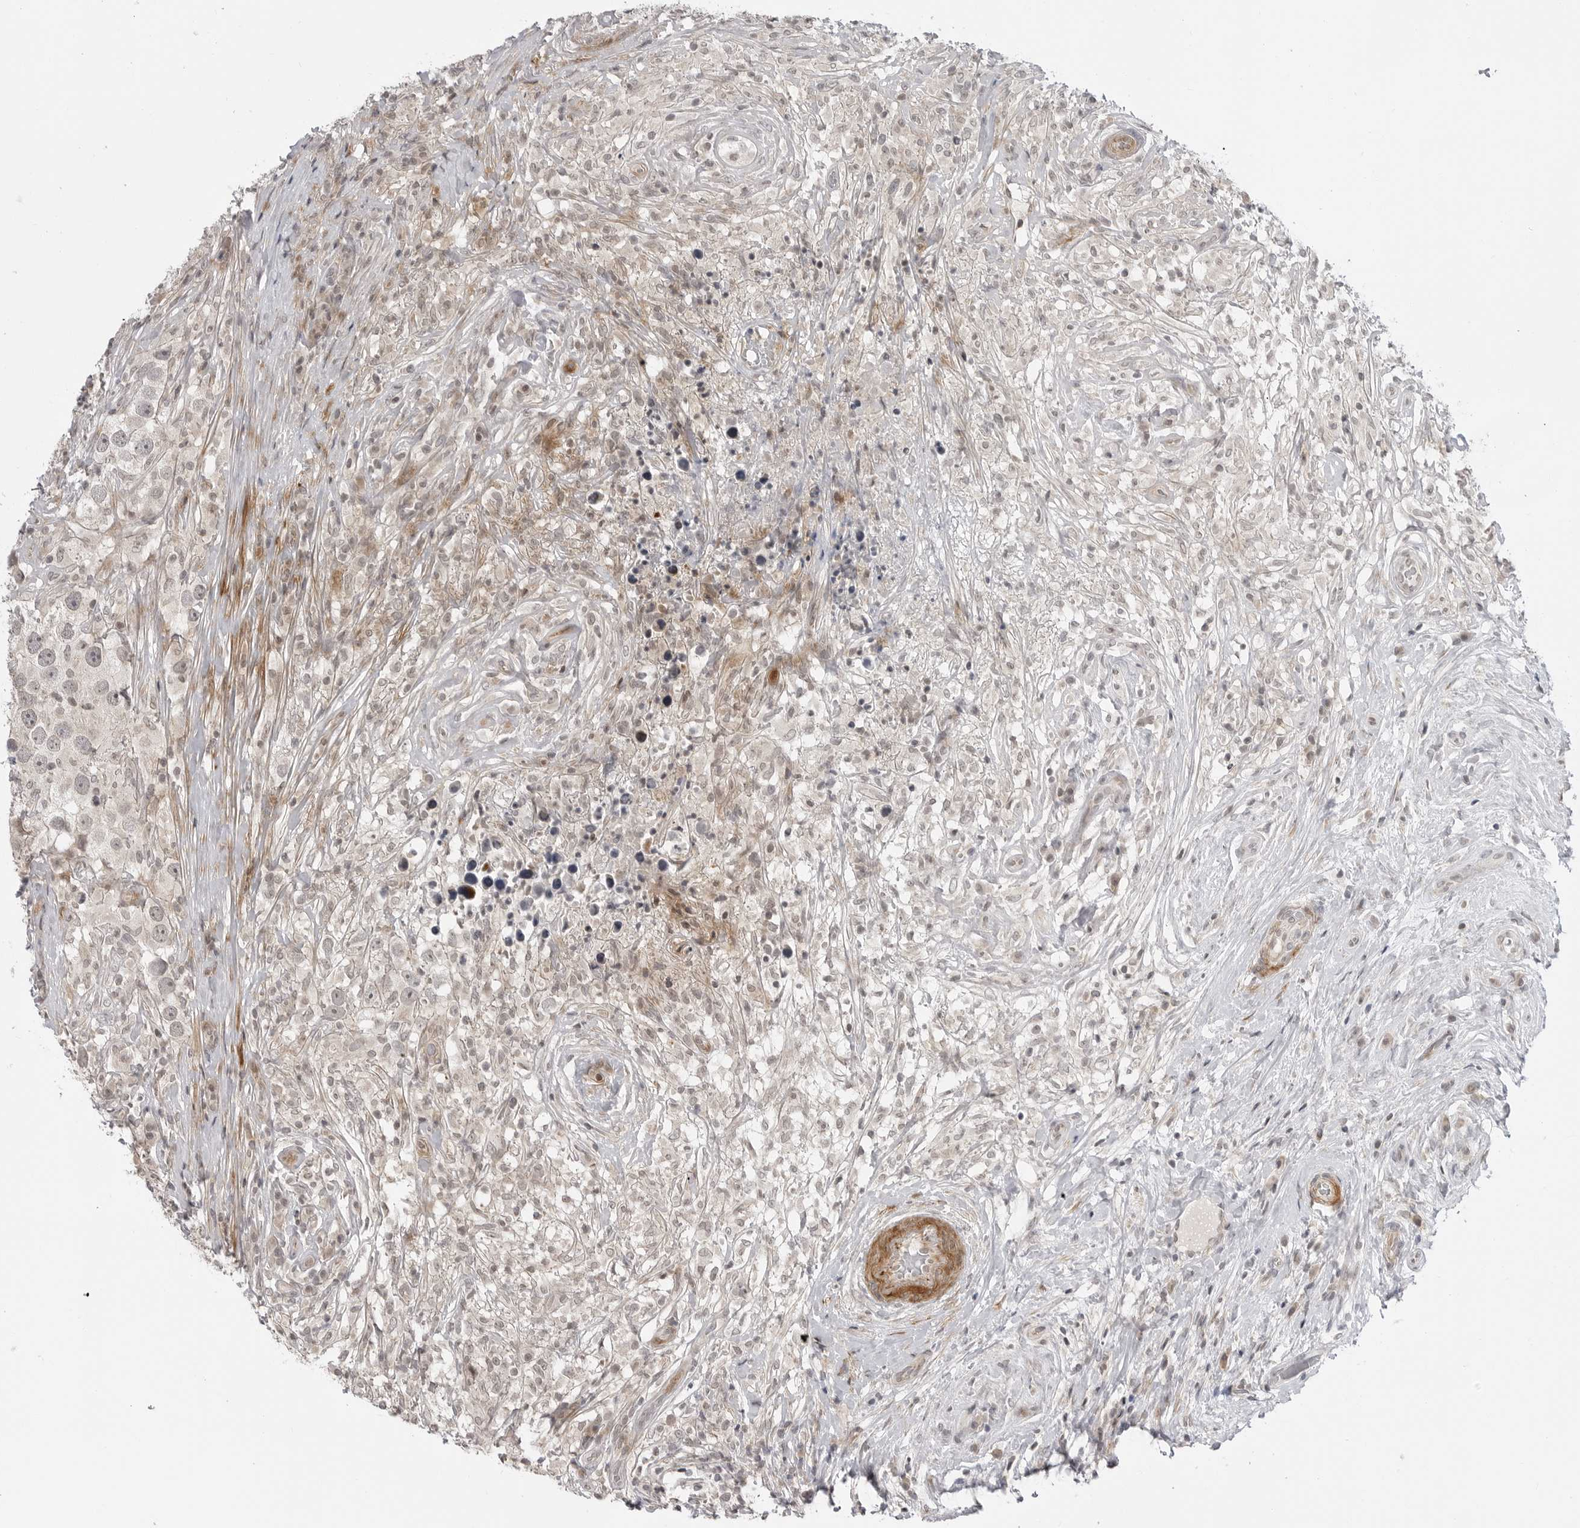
{"staining": {"intensity": "negative", "quantity": "none", "location": "none"}, "tissue": "testis cancer", "cell_type": "Tumor cells", "image_type": "cancer", "snomed": [{"axis": "morphology", "description": "Seminoma, NOS"}, {"axis": "topography", "description": "Testis"}], "caption": "Image shows no protein staining in tumor cells of seminoma (testis) tissue.", "gene": "ADAMTS5", "patient": {"sex": "male", "age": 49}}